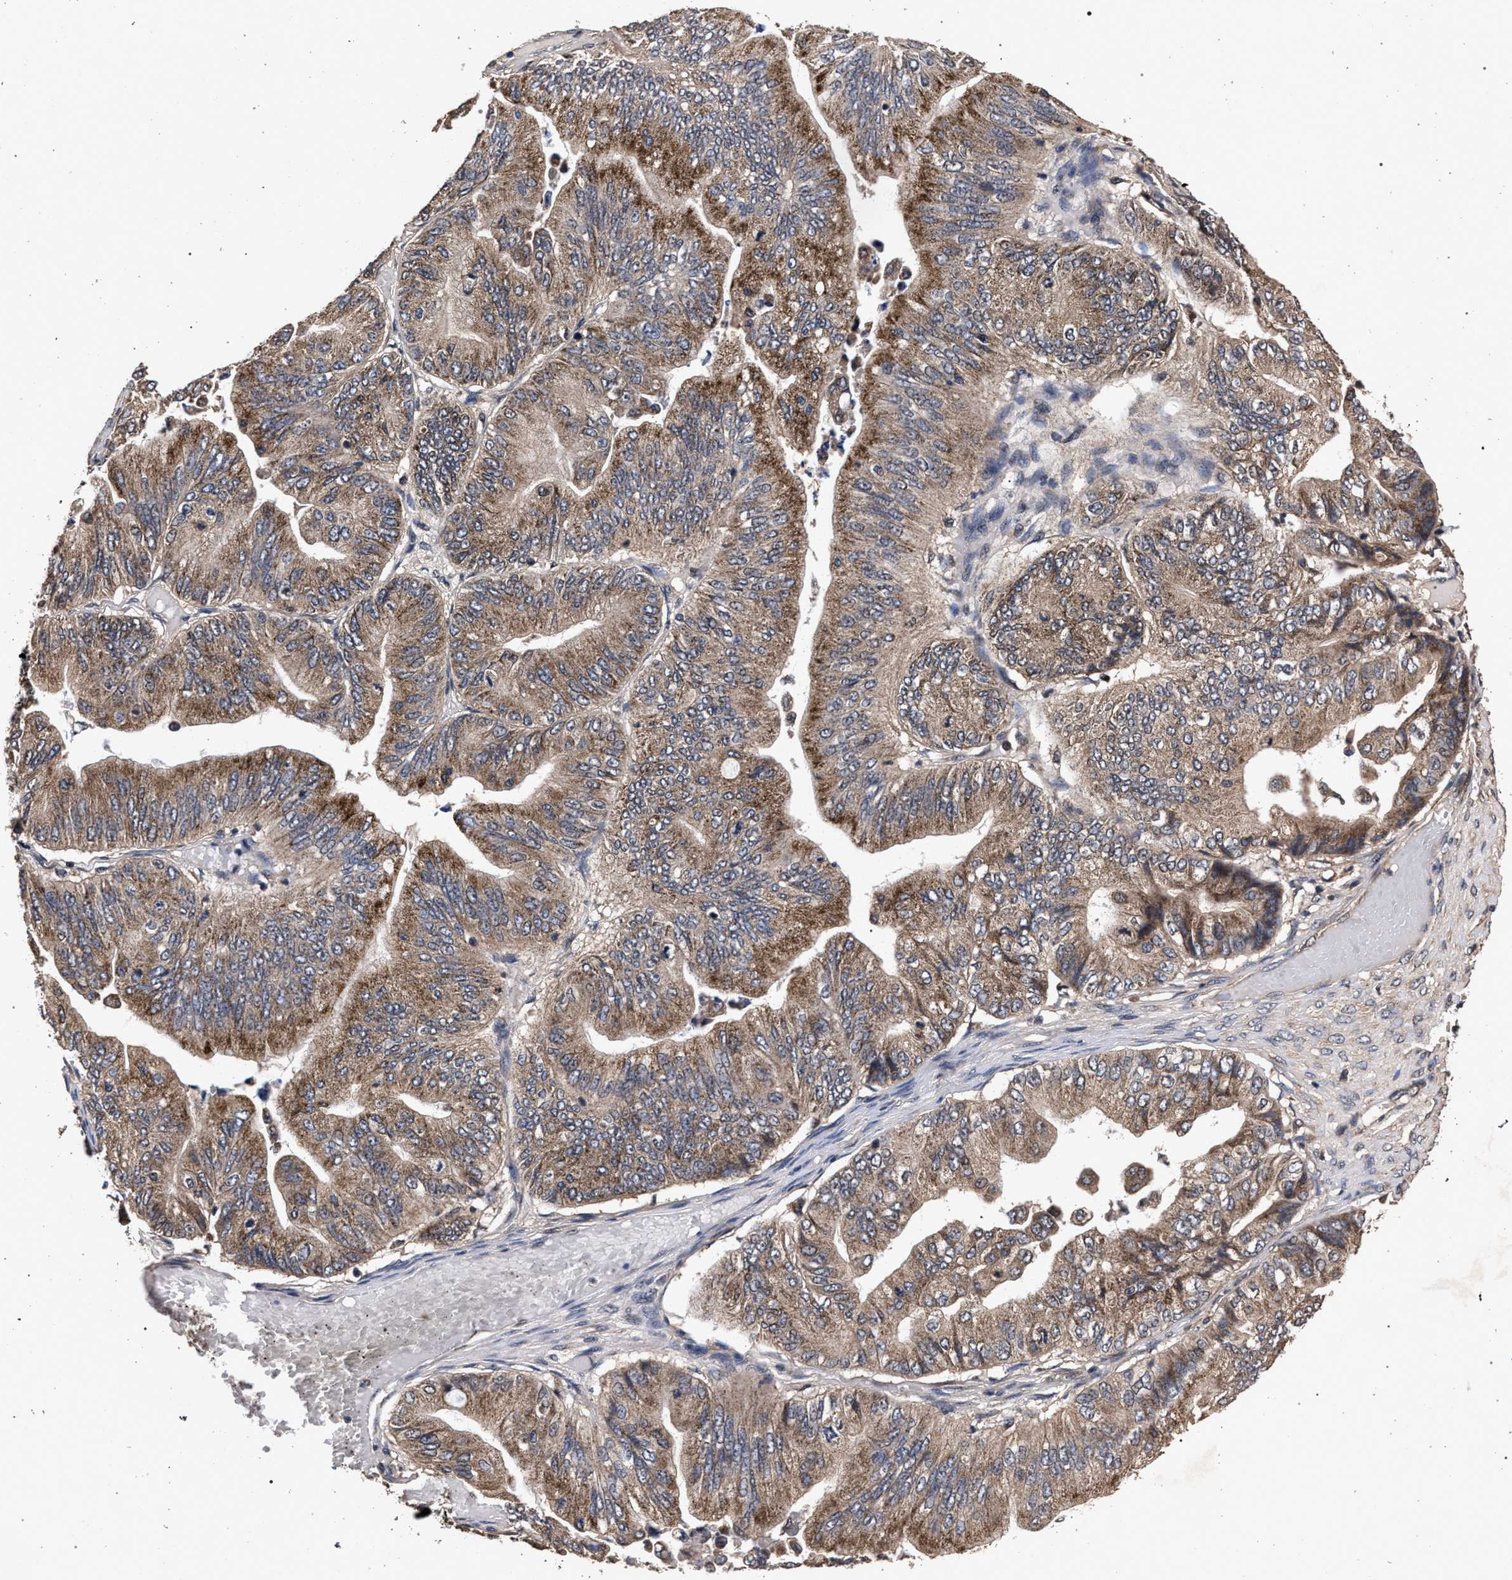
{"staining": {"intensity": "moderate", "quantity": ">75%", "location": "cytoplasmic/membranous"}, "tissue": "ovarian cancer", "cell_type": "Tumor cells", "image_type": "cancer", "snomed": [{"axis": "morphology", "description": "Cystadenocarcinoma, mucinous, NOS"}, {"axis": "topography", "description": "Ovary"}], "caption": "Immunohistochemical staining of human ovarian cancer (mucinous cystadenocarcinoma) shows medium levels of moderate cytoplasmic/membranous staining in about >75% of tumor cells.", "gene": "ACOX1", "patient": {"sex": "female", "age": 61}}